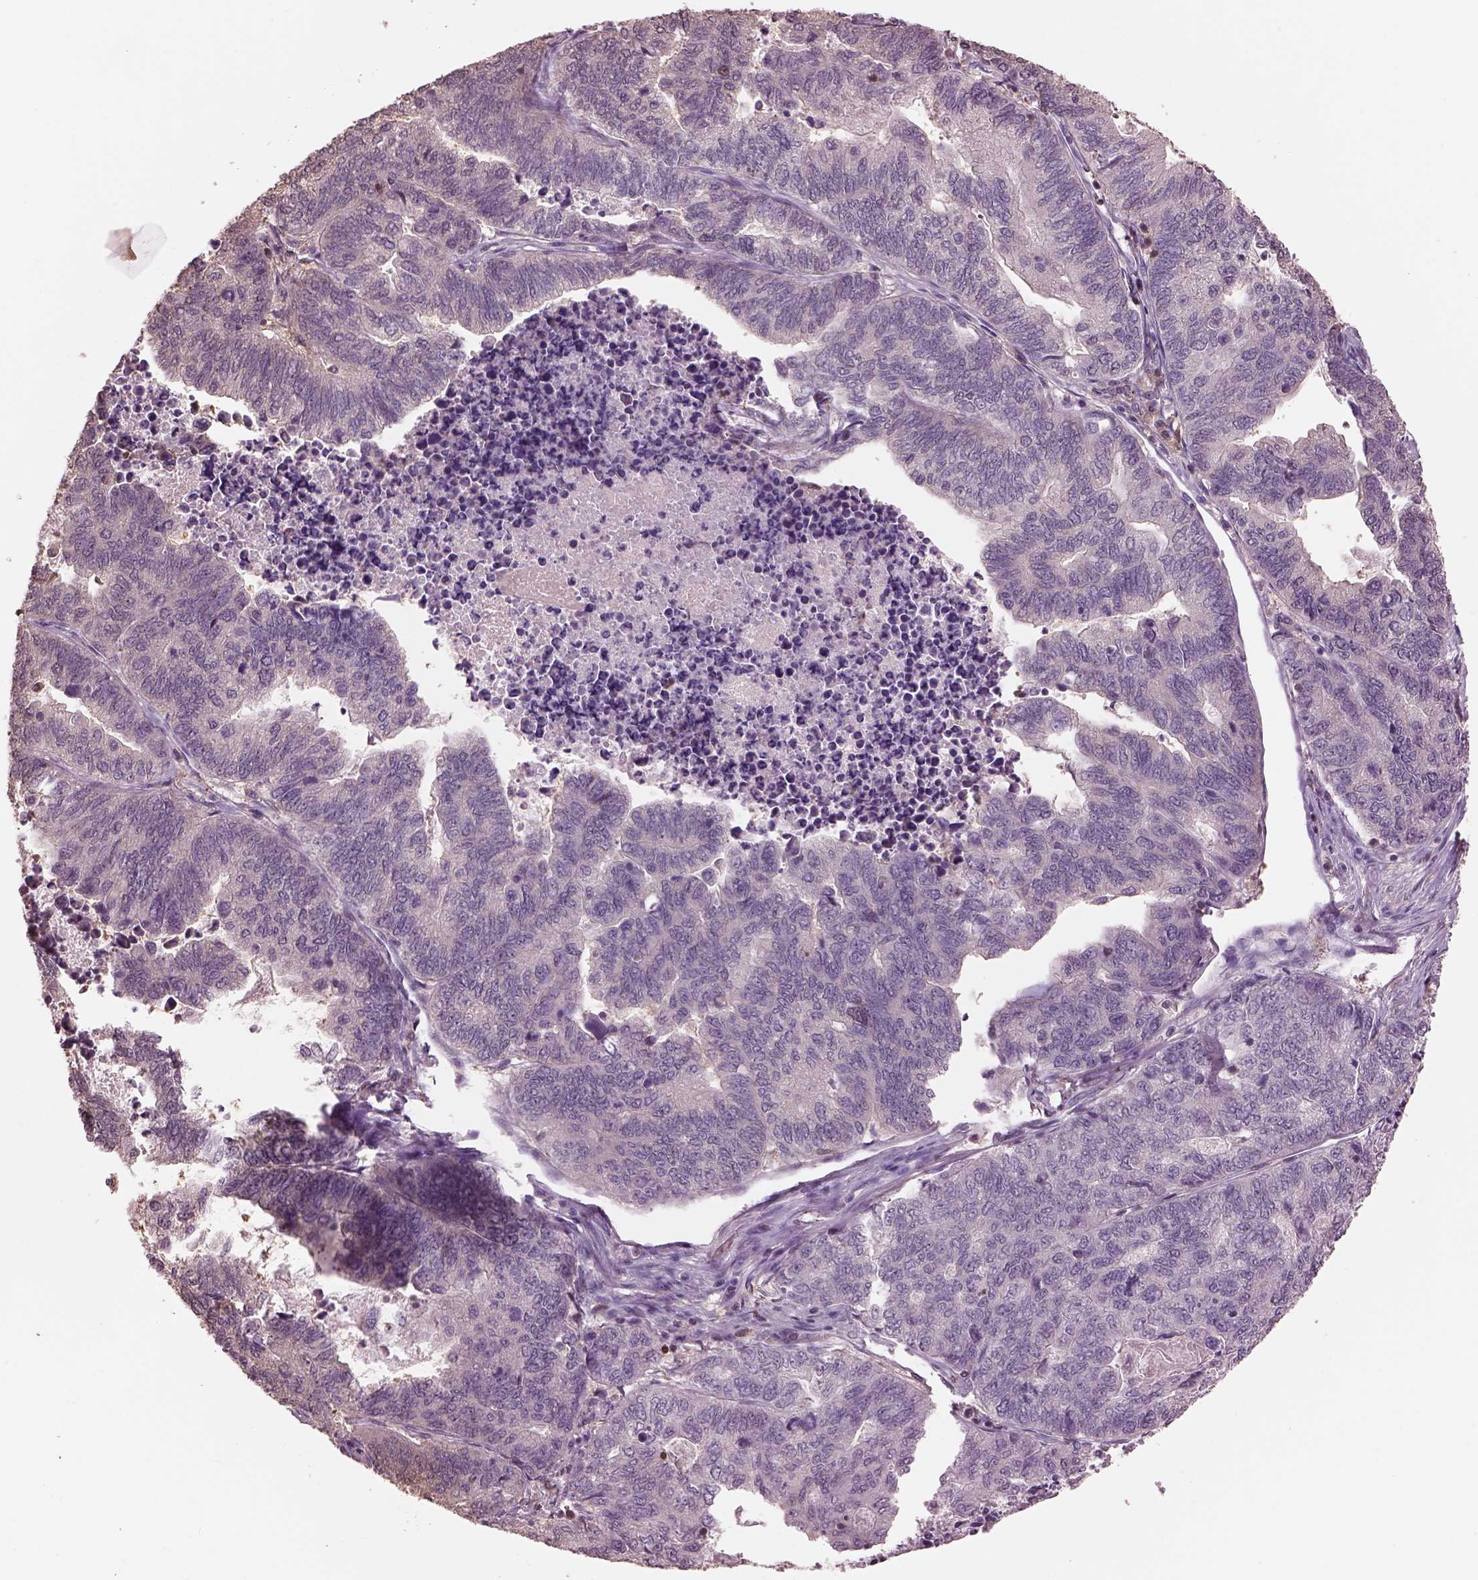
{"staining": {"intensity": "weak", "quantity": "<25%", "location": "cytoplasmic/membranous"}, "tissue": "stomach cancer", "cell_type": "Tumor cells", "image_type": "cancer", "snomed": [{"axis": "morphology", "description": "Adenocarcinoma, NOS"}, {"axis": "topography", "description": "Stomach, upper"}], "caption": "Immunohistochemical staining of human stomach cancer (adenocarcinoma) shows no significant expression in tumor cells.", "gene": "IL31RA", "patient": {"sex": "female", "age": 67}}